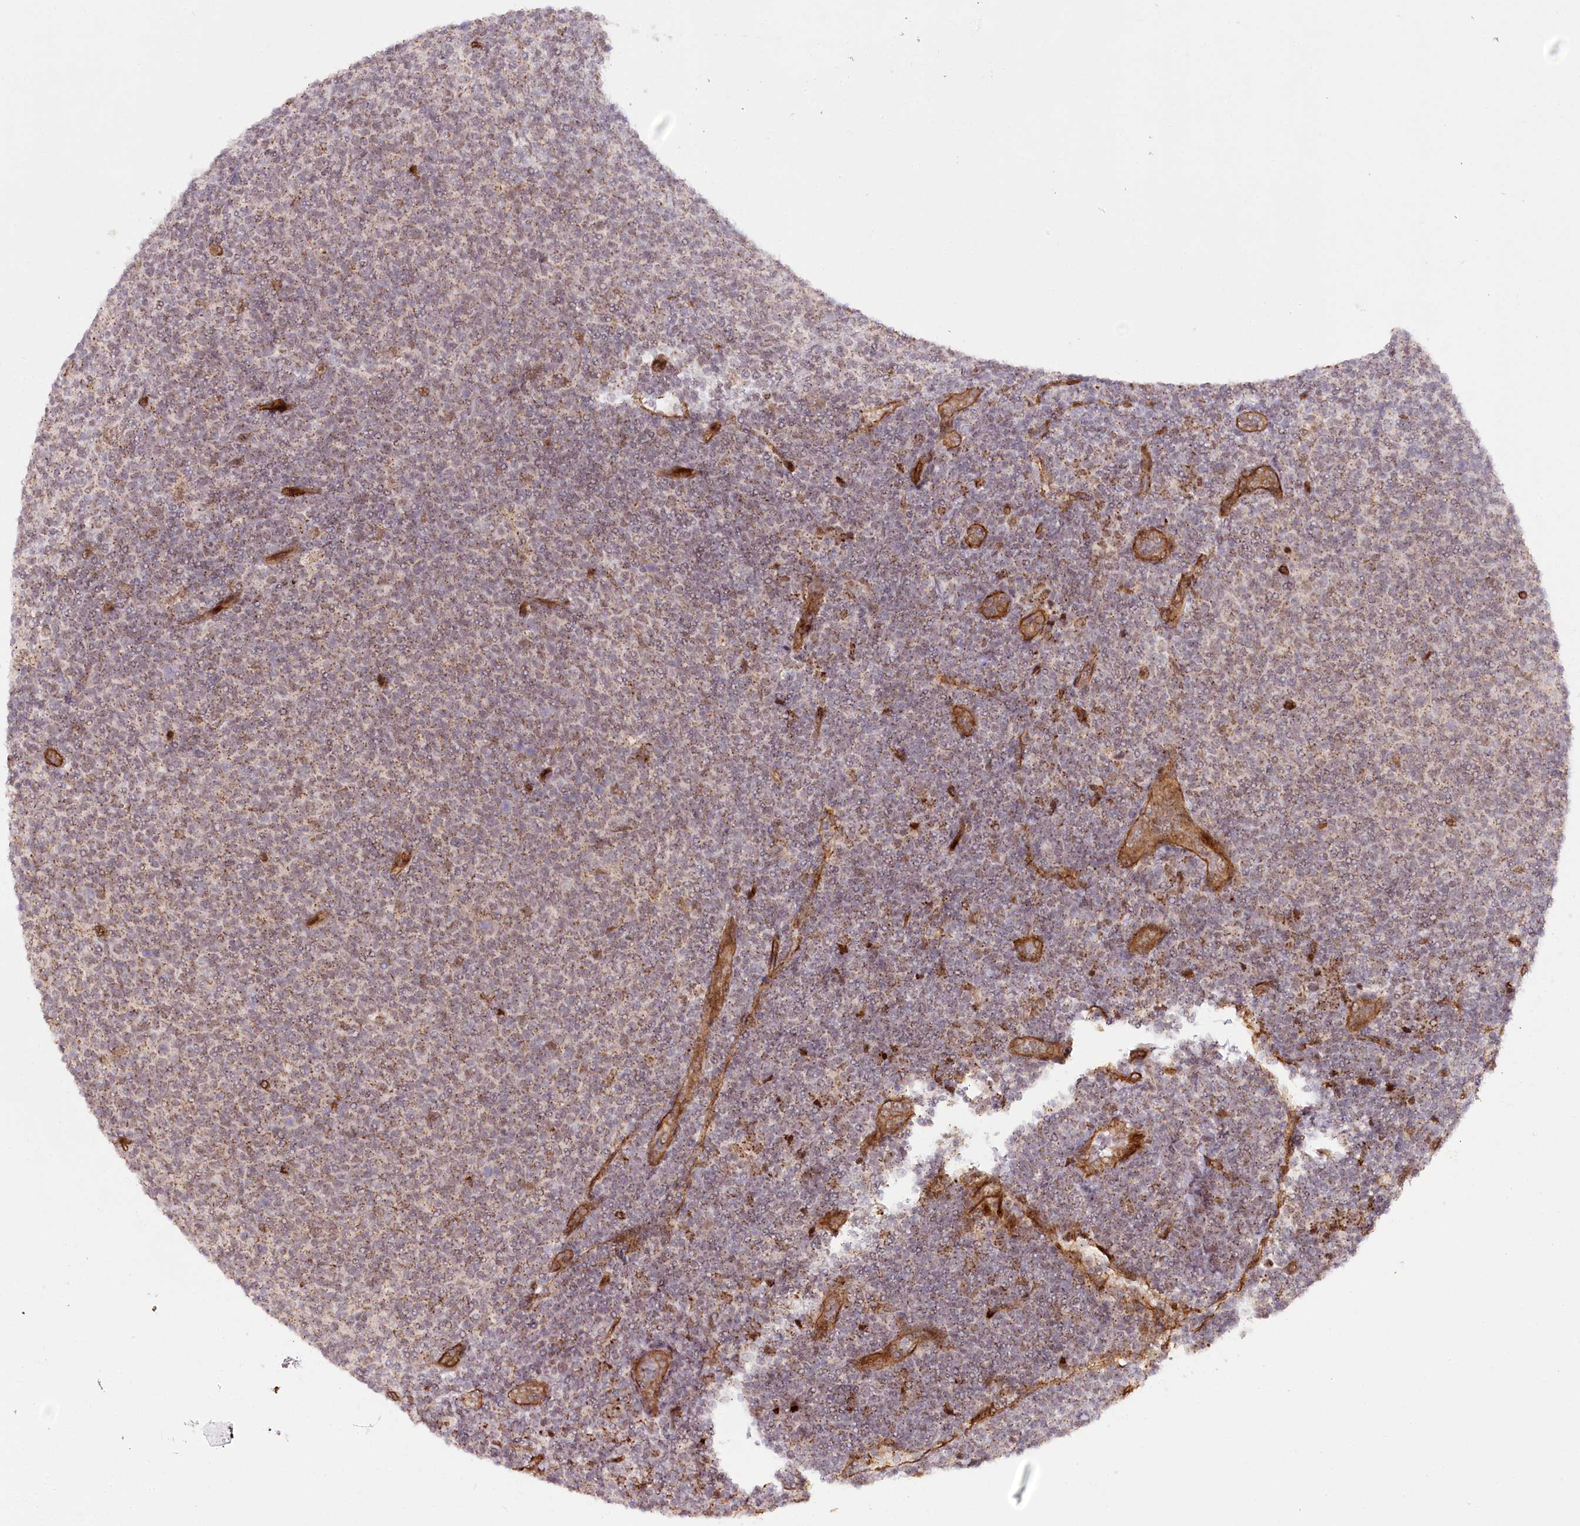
{"staining": {"intensity": "weak", "quantity": "25%-75%", "location": "cytoplasmic/membranous"}, "tissue": "lymphoma", "cell_type": "Tumor cells", "image_type": "cancer", "snomed": [{"axis": "morphology", "description": "Malignant lymphoma, non-Hodgkin's type, Low grade"}, {"axis": "topography", "description": "Lymph node"}], "caption": "About 25%-75% of tumor cells in lymphoma show weak cytoplasmic/membranous protein expression as visualized by brown immunohistochemical staining.", "gene": "COPG1", "patient": {"sex": "male", "age": 66}}